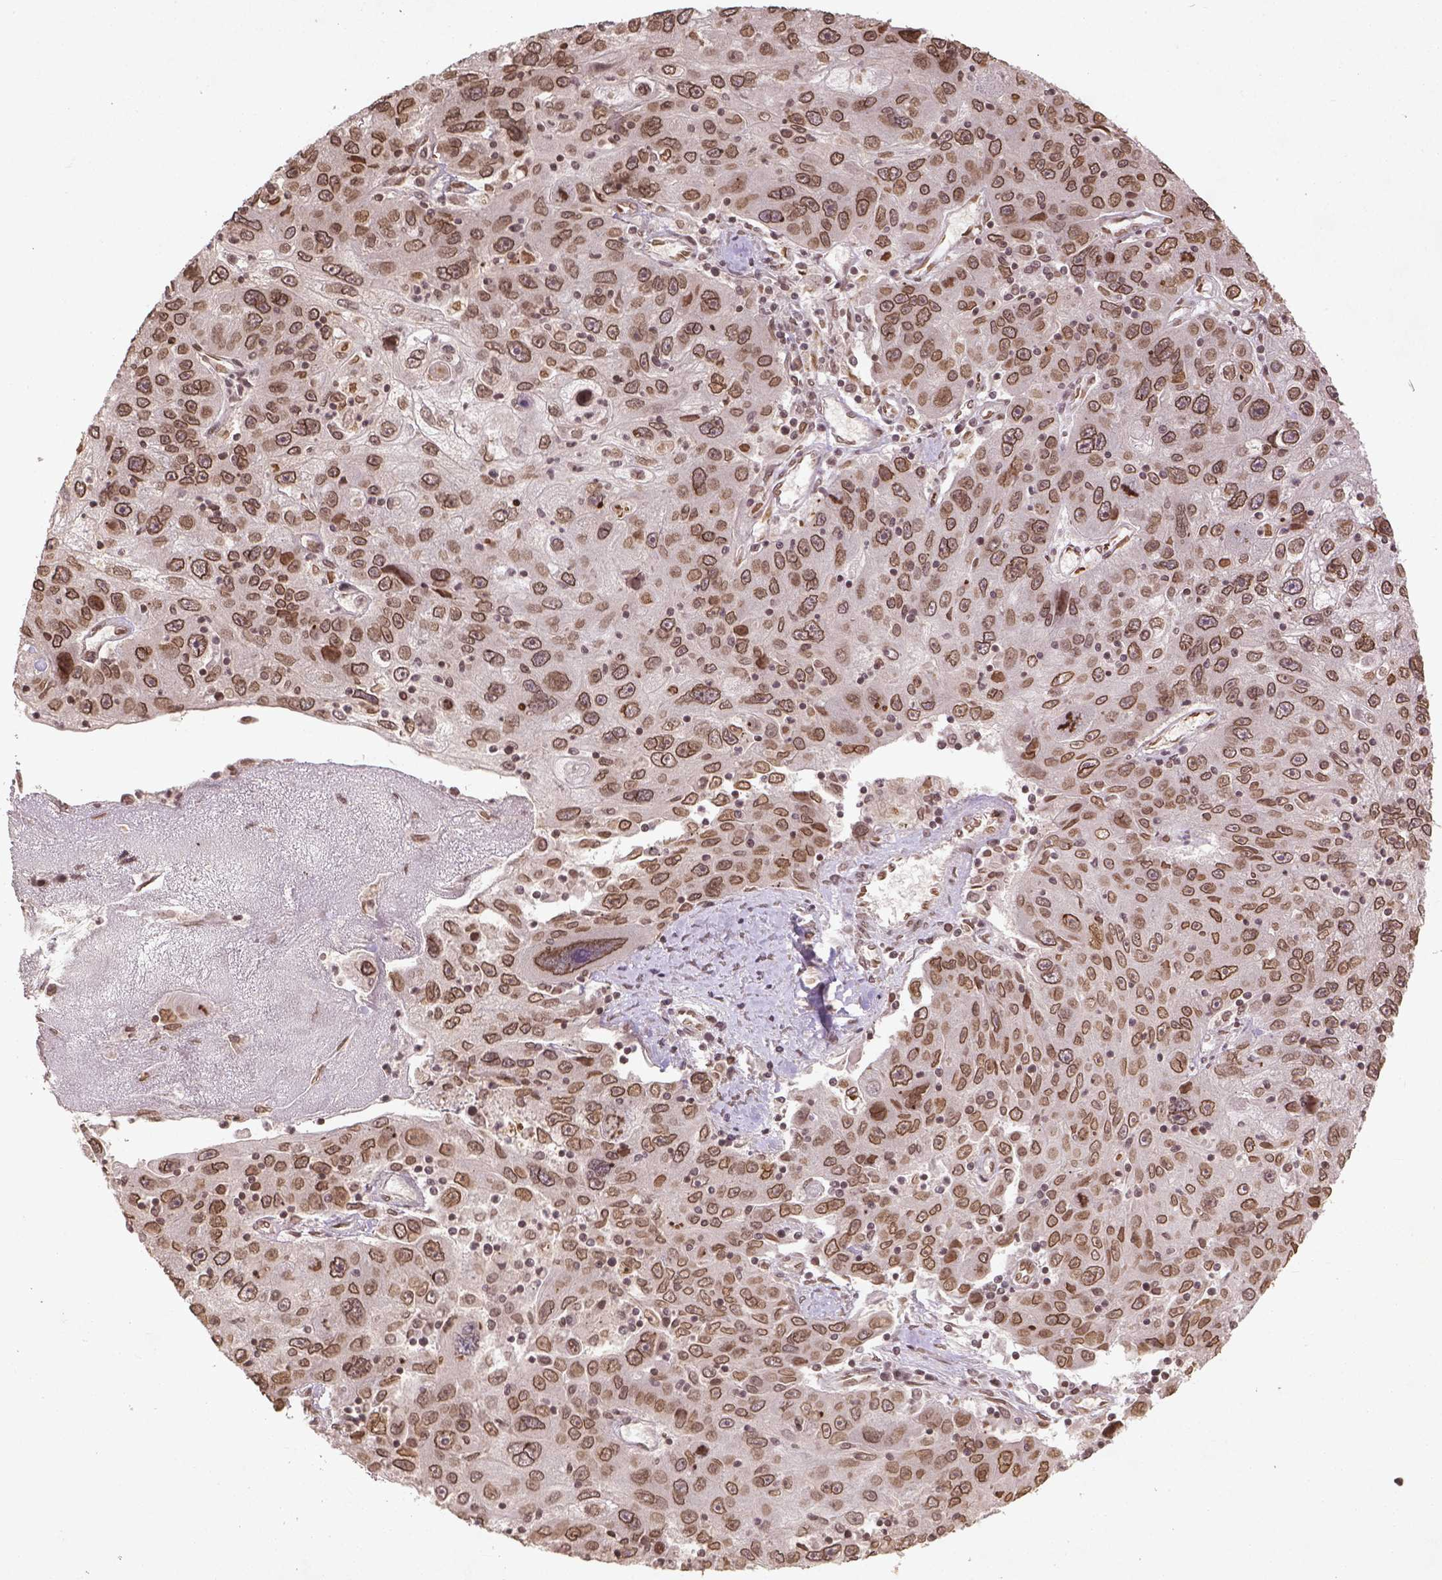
{"staining": {"intensity": "moderate", "quantity": ">75%", "location": "nuclear"}, "tissue": "stomach cancer", "cell_type": "Tumor cells", "image_type": "cancer", "snomed": [{"axis": "morphology", "description": "Adenocarcinoma, NOS"}, {"axis": "topography", "description": "Stomach"}], "caption": "Stomach adenocarcinoma stained with a protein marker demonstrates moderate staining in tumor cells.", "gene": "BANF1", "patient": {"sex": "male", "age": 56}}